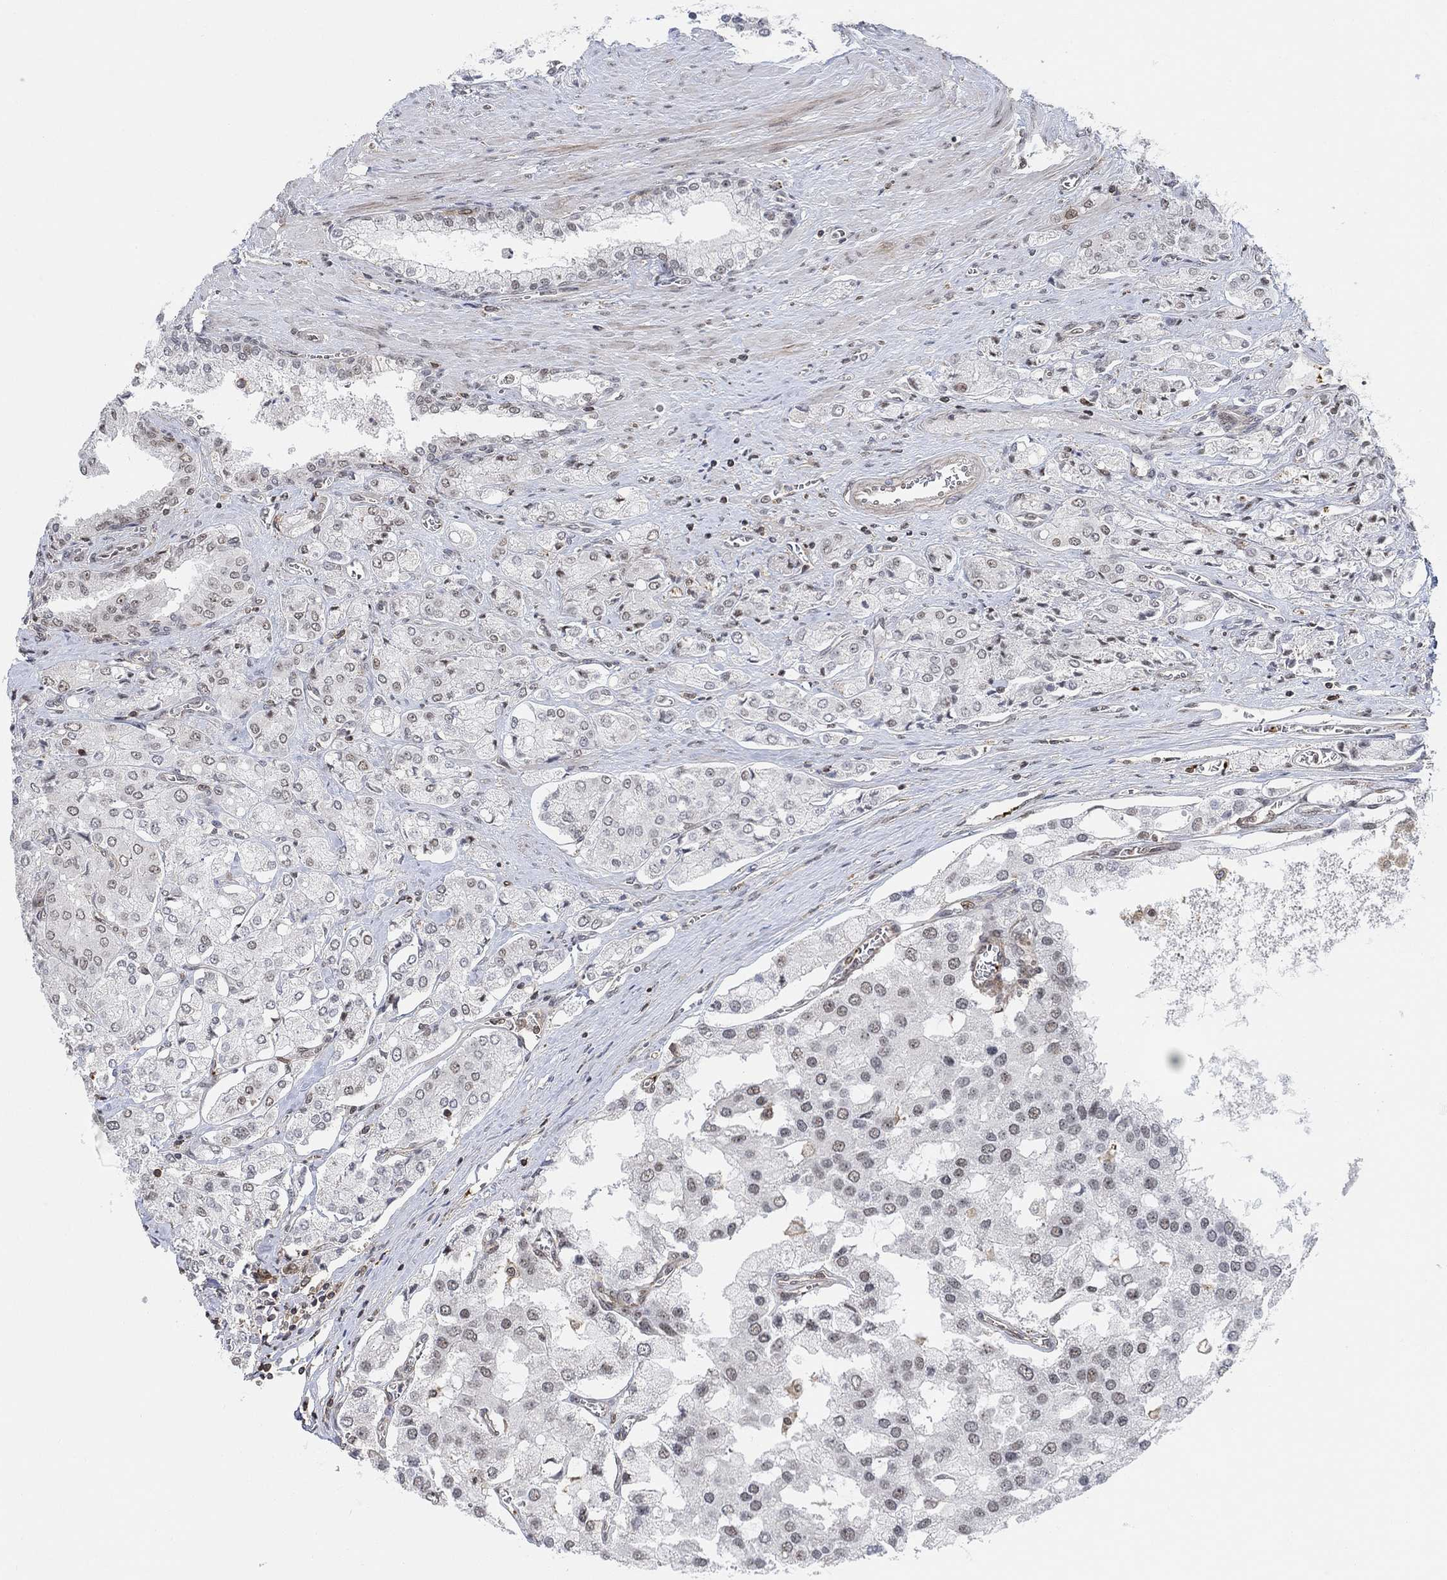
{"staining": {"intensity": "moderate", "quantity": "<25%", "location": "nuclear"}, "tissue": "prostate cancer", "cell_type": "Tumor cells", "image_type": "cancer", "snomed": [{"axis": "morphology", "description": "Adenocarcinoma, NOS"}, {"axis": "topography", "description": "Prostate and seminal vesicle, NOS"}, {"axis": "topography", "description": "Prostate"}], "caption": "The histopathology image displays staining of prostate cancer, revealing moderate nuclear protein staining (brown color) within tumor cells.", "gene": "PWWP2B", "patient": {"sex": "male", "age": 67}}